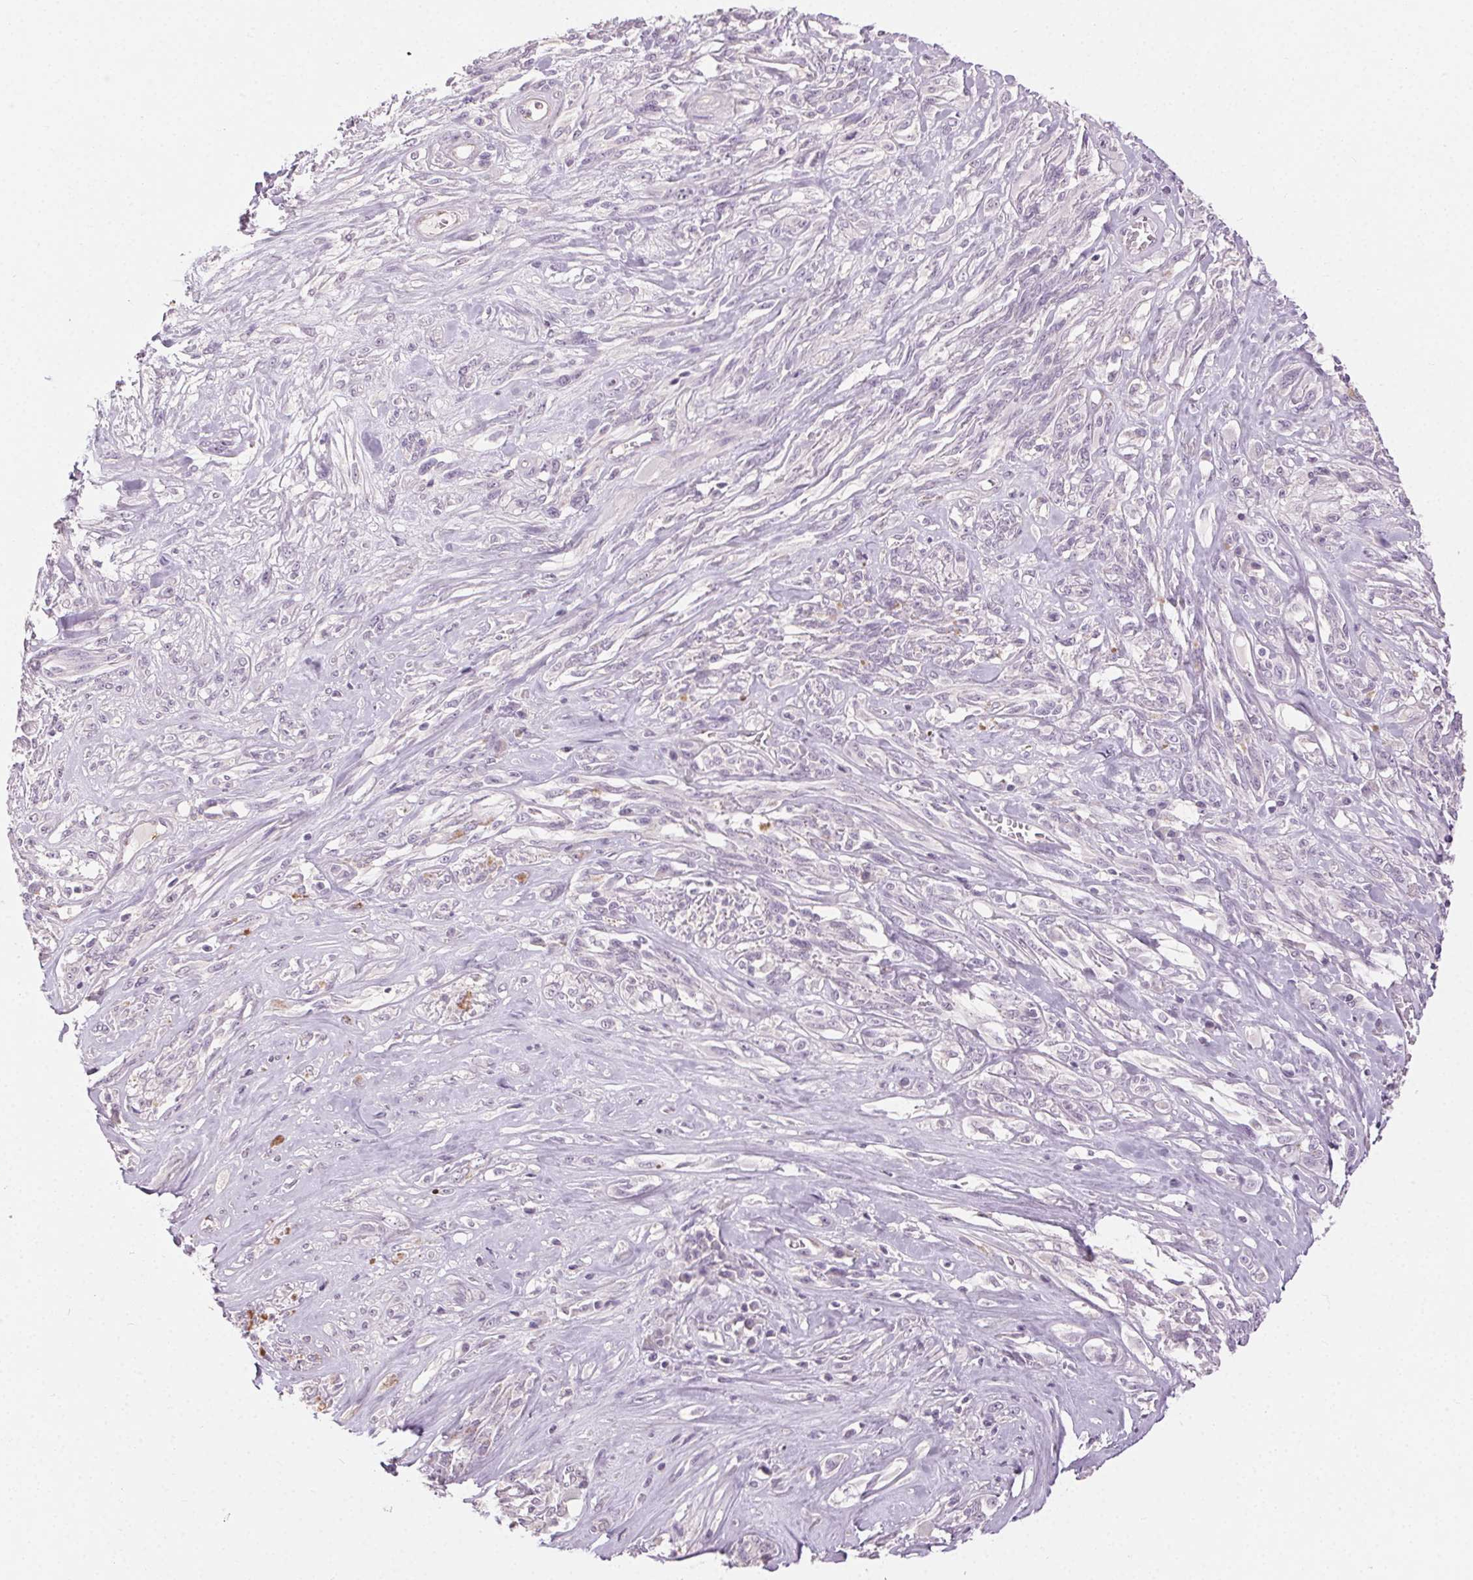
{"staining": {"intensity": "negative", "quantity": "none", "location": "none"}, "tissue": "melanoma", "cell_type": "Tumor cells", "image_type": "cancer", "snomed": [{"axis": "morphology", "description": "Malignant melanoma, NOS"}, {"axis": "topography", "description": "Skin"}], "caption": "High magnification brightfield microscopy of melanoma stained with DAB (brown) and counterstained with hematoxylin (blue): tumor cells show no significant expression. Nuclei are stained in blue.", "gene": "CLTRN", "patient": {"sex": "female", "age": 91}}